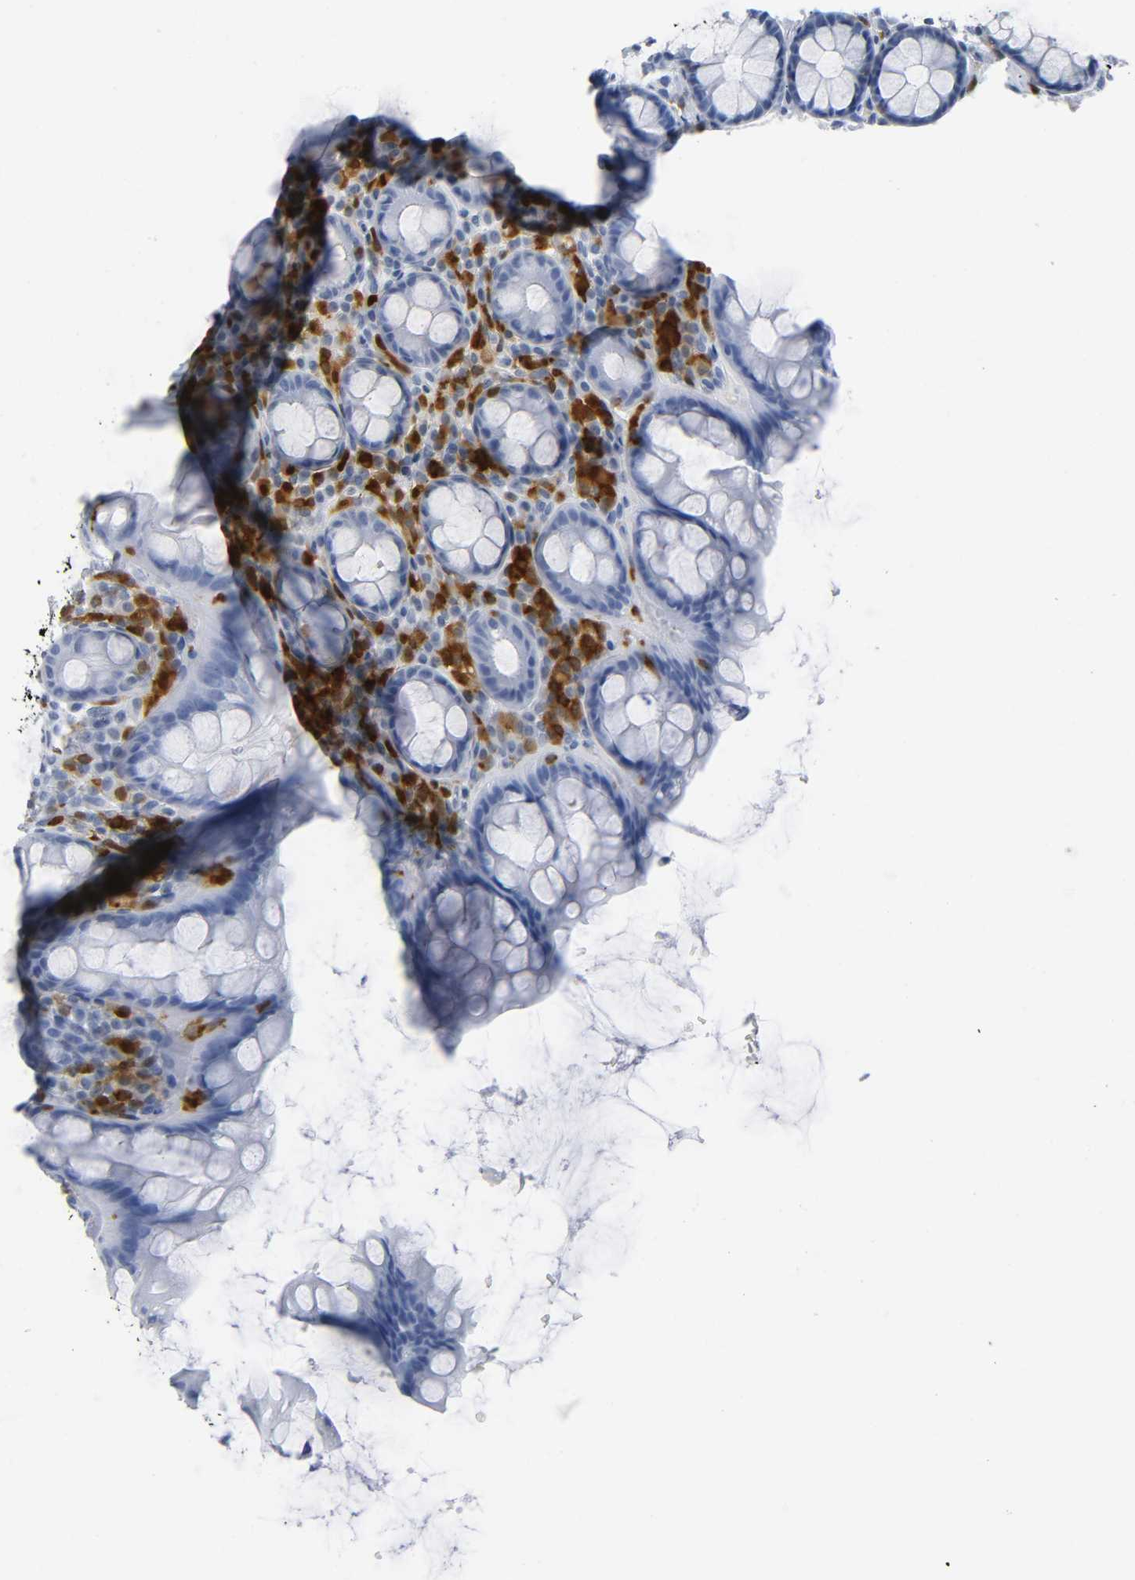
{"staining": {"intensity": "negative", "quantity": "none", "location": "none"}, "tissue": "rectum", "cell_type": "Glandular cells", "image_type": "normal", "snomed": [{"axis": "morphology", "description": "Normal tissue, NOS"}, {"axis": "topography", "description": "Rectum"}], "caption": "Immunohistochemistry histopathology image of unremarkable rectum: rectum stained with DAB displays no significant protein expression in glandular cells.", "gene": "DOK2", "patient": {"sex": "male", "age": 92}}